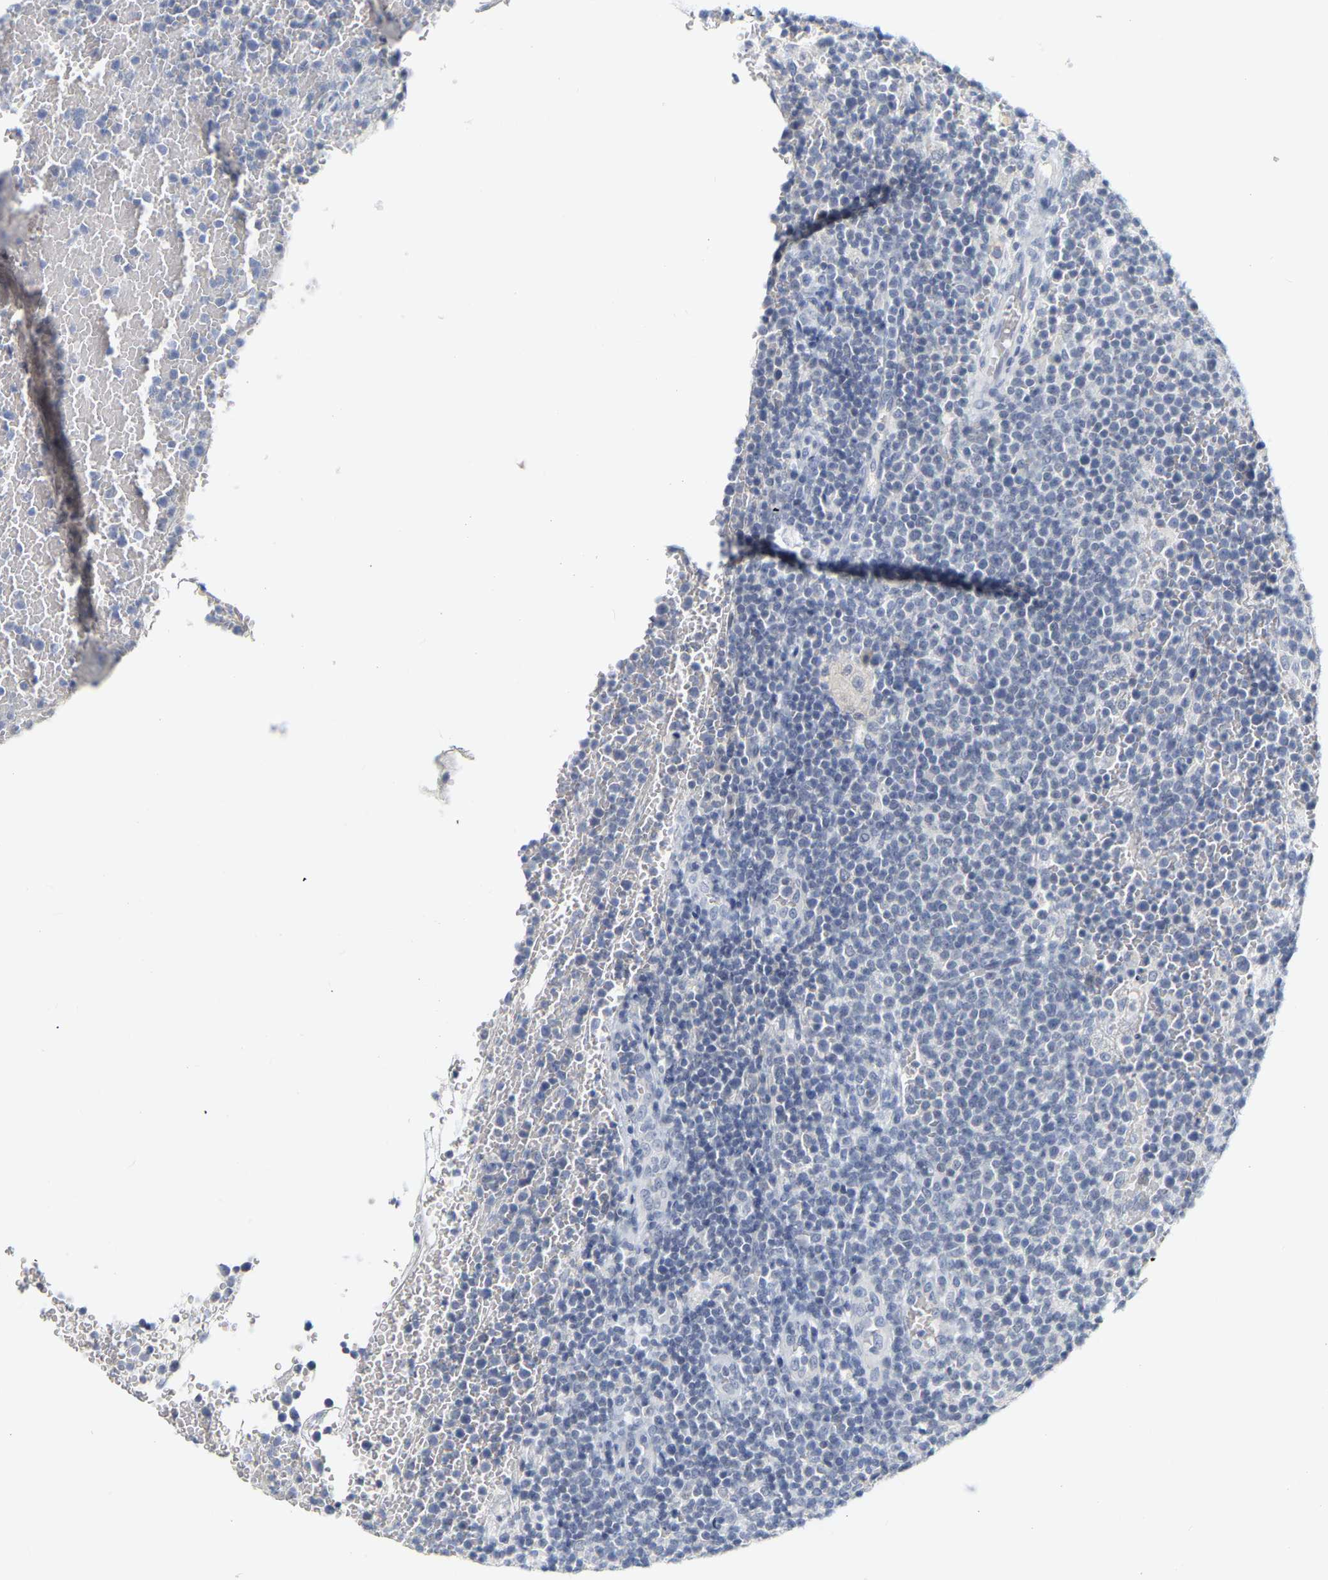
{"staining": {"intensity": "negative", "quantity": "none", "location": "none"}, "tissue": "lymphoma", "cell_type": "Tumor cells", "image_type": "cancer", "snomed": [{"axis": "morphology", "description": "Malignant lymphoma, non-Hodgkin's type, High grade"}, {"axis": "topography", "description": "Lymph node"}], "caption": "This is an immunohistochemistry (IHC) histopathology image of human lymphoma. There is no positivity in tumor cells.", "gene": "KRT76", "patient": {"sex": "male", "age": 61}}